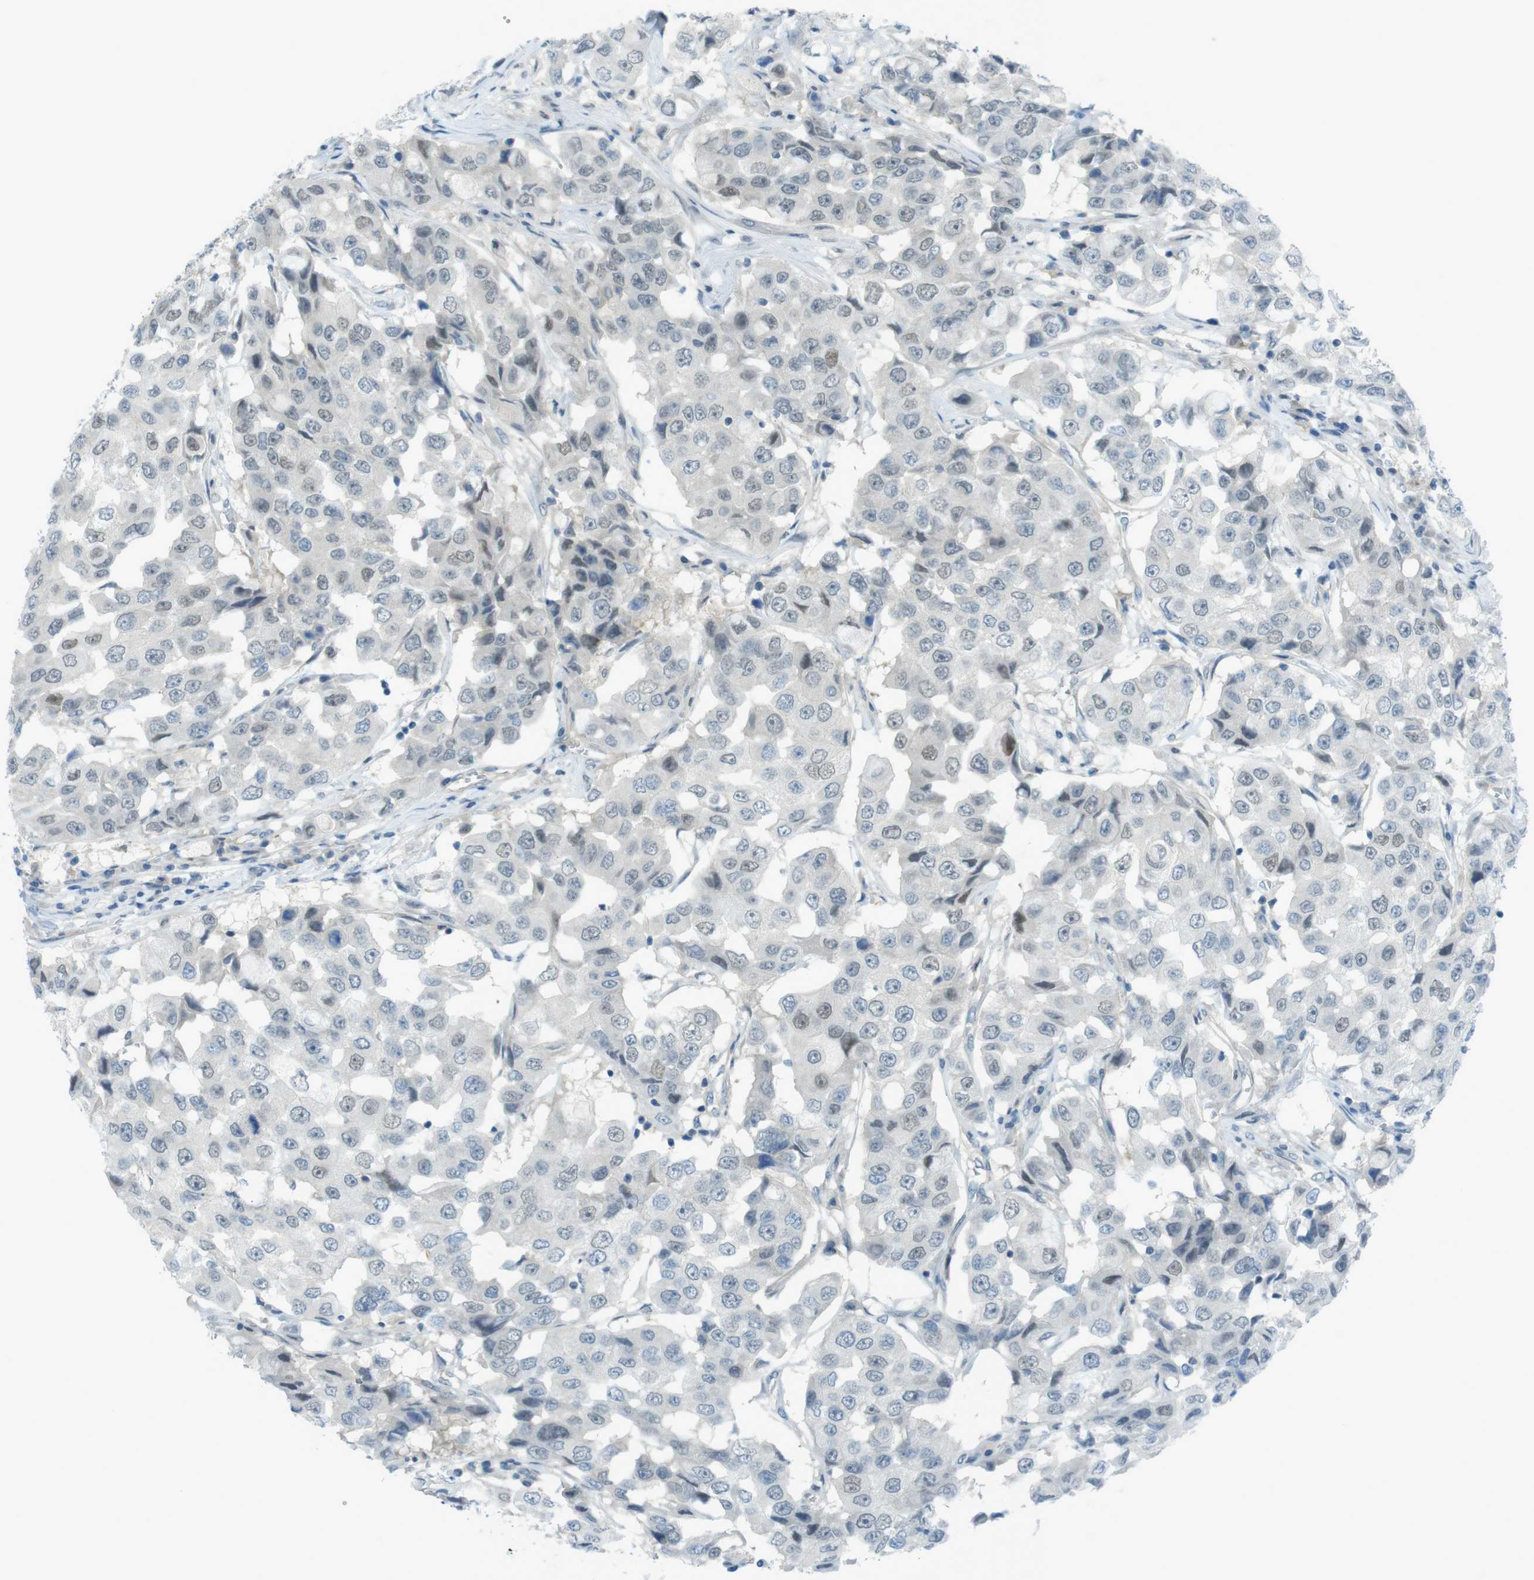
{"staining": {"intensity": "weak", "quantity": "<25%", "location": "nuclear"}, "tissue": "breast cancer", "cell_type": "Tumor cells", "image_type": "cancer", "snomed": [{"axis": "morphology", "description": "Duct carcinoma"}, {"axis": "topography", "description": "Breast"}], "caption": "Tumor cells are negative for protein expression in human breast cancer. (DAB (3,3'-diaminobenzidine) immunohistochemistry, high magnification).", "gene": "ZDHHC20", "patient": {"sex": "female", "age": 27}}